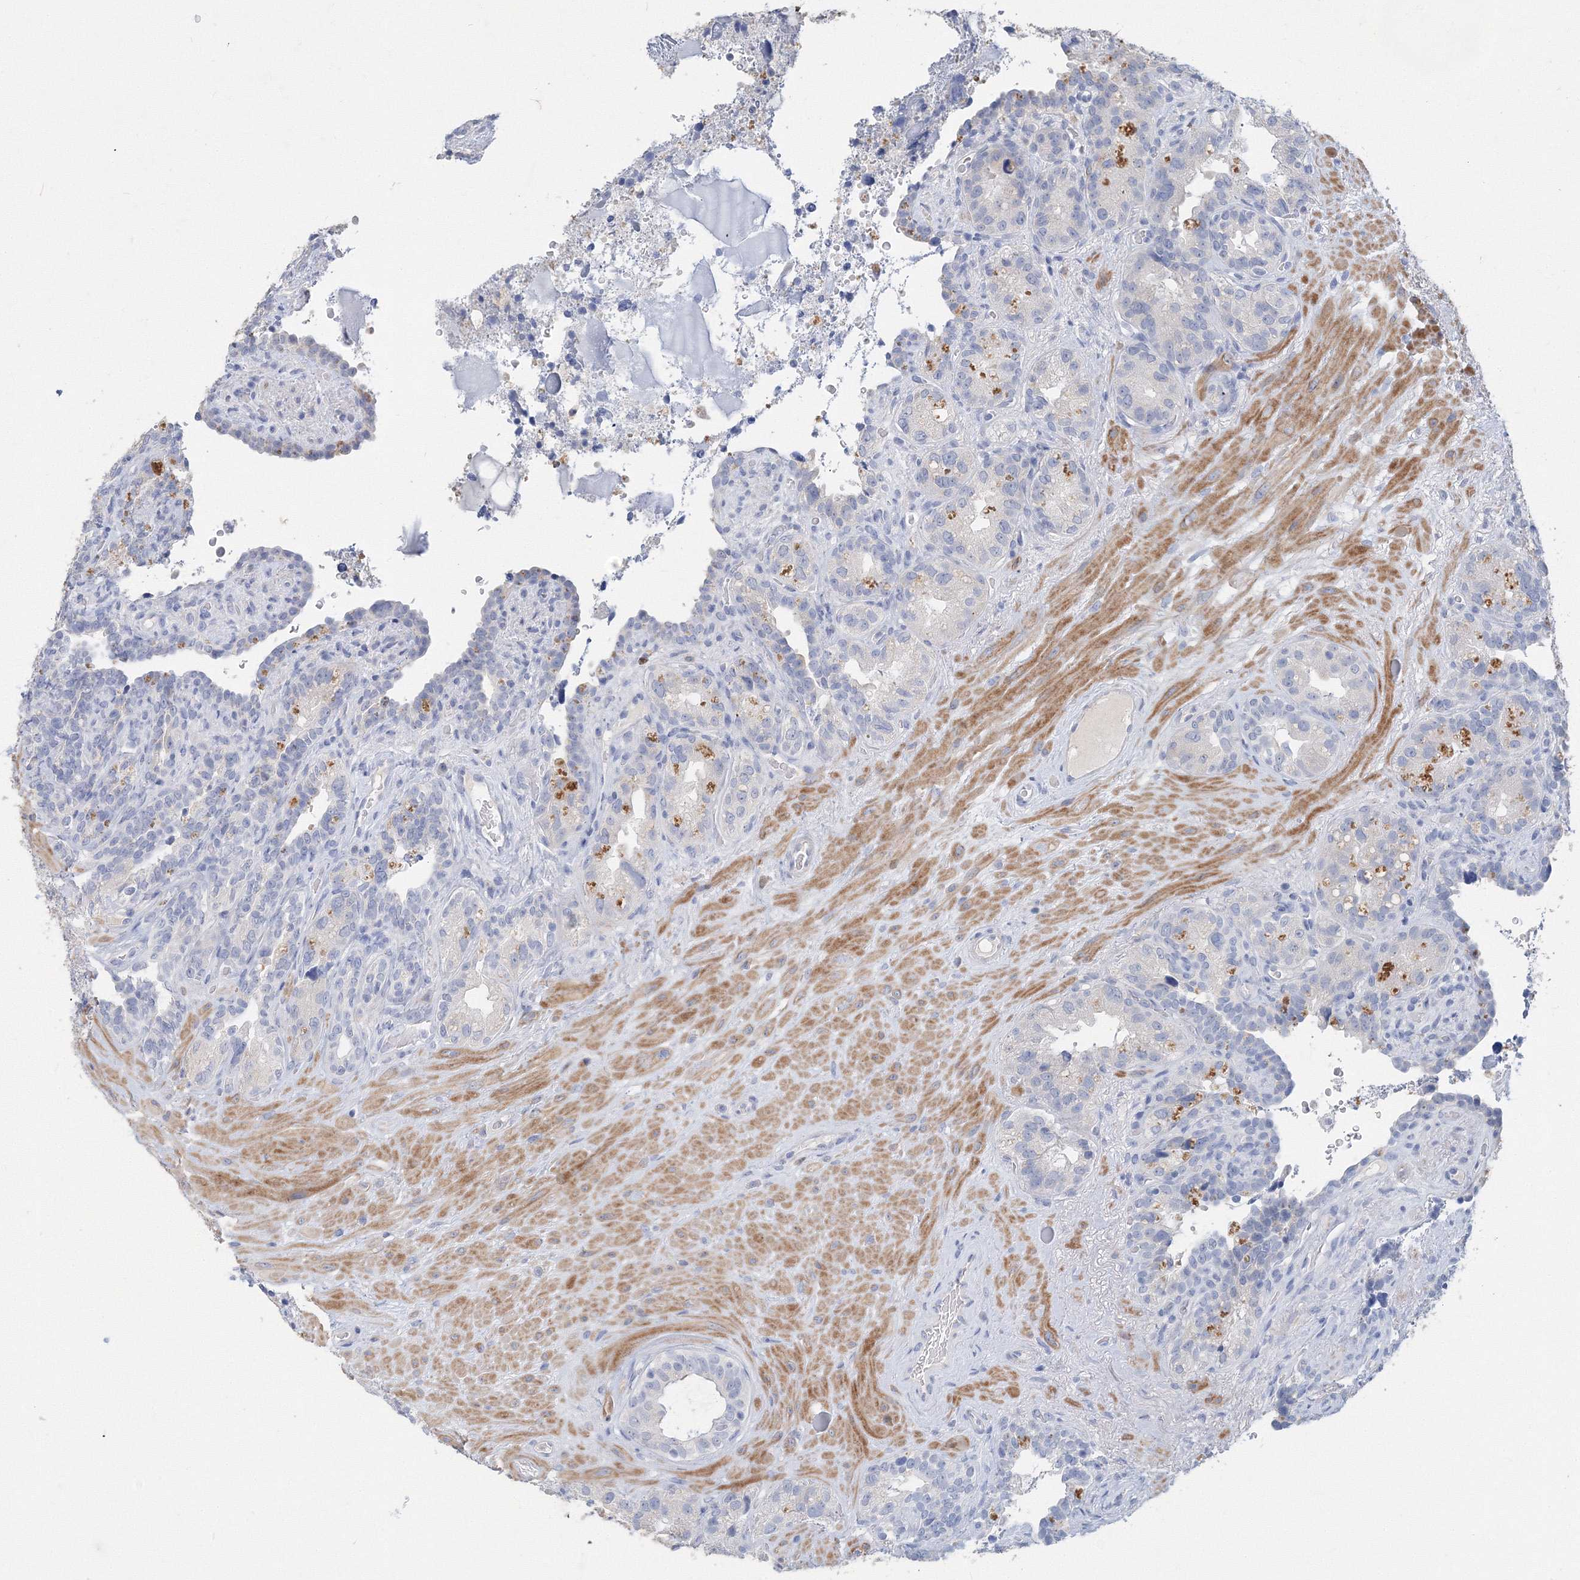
{"staining": {"intensity": "negative", "quantity": "none", "location": "none"}, "tissue": "seminal vesicle", "cell_type": "Glandular cells", "image_type": "normal", "snomed": [{"axis": "morphology", "description": "Normal tissue, NOS"}, {"axis": "topography", "description": "Seminal veicle"}, {"axis": "topography", "description": "Peripheral nerve tissue"}], "caption": "A photomicrograph of human seminal vesicle is negative for staining in glandular cells.", "gene": "OSBPL6", "patient": {"sex": "male", "age": 67}}